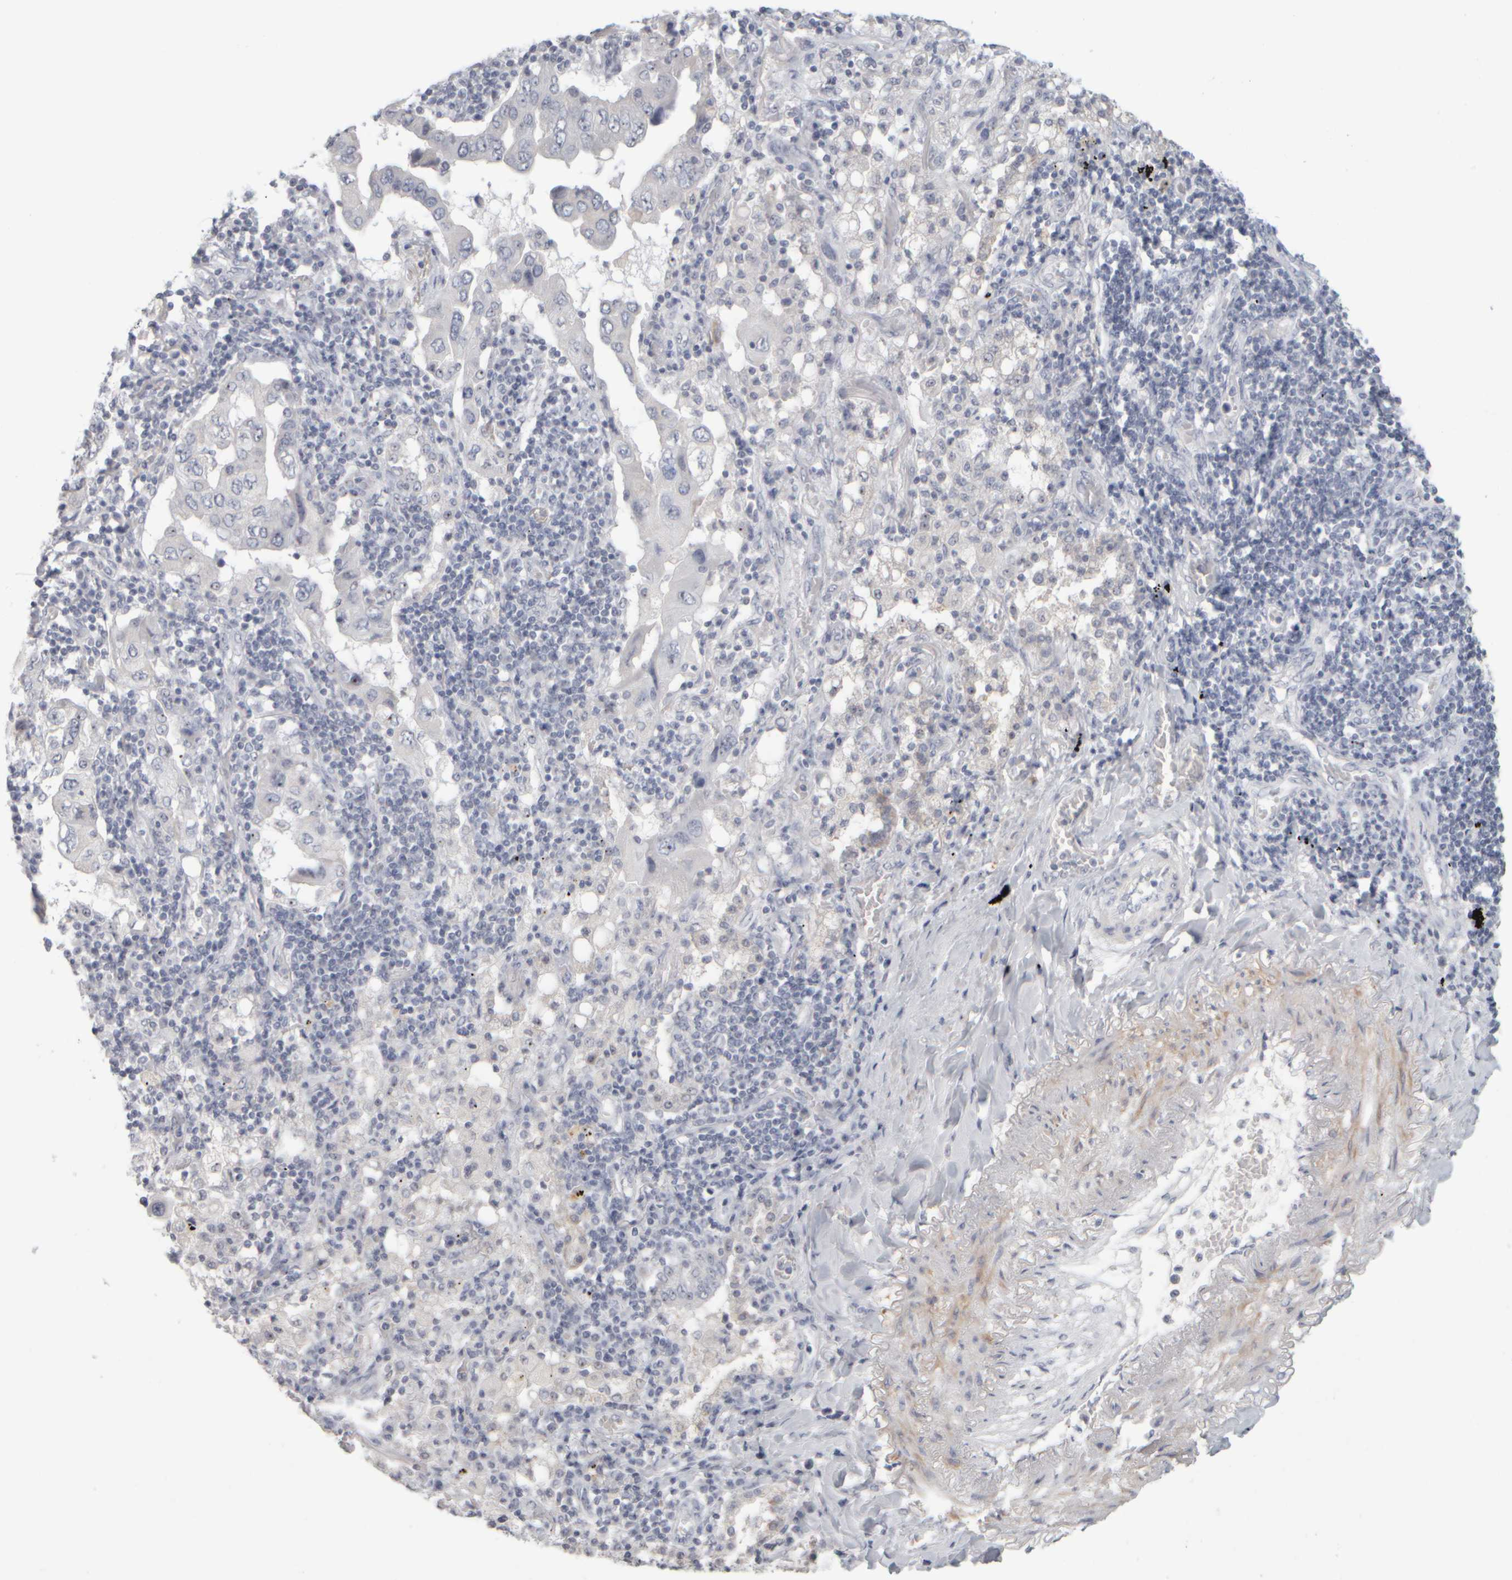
{"staining": {"intensity": "strong", "quantity": "<25%", "location": "nuclear"}, "tissue": "lung cancer", "cell_type": "Tumor cells", "image_type": "cancer", "snomed": [{"axis": "morphology", "description": "Adenocarcinoma, NOS"}, {"axis": "topography", "description": "Lung"}], "caption": "Immunohistochemical staining of human lung cancer displays strong nuclear protein expression in approximately <25% of tumor cells.", "gene": "DCXR", "patient": {"sex": "female", "age": 65}}